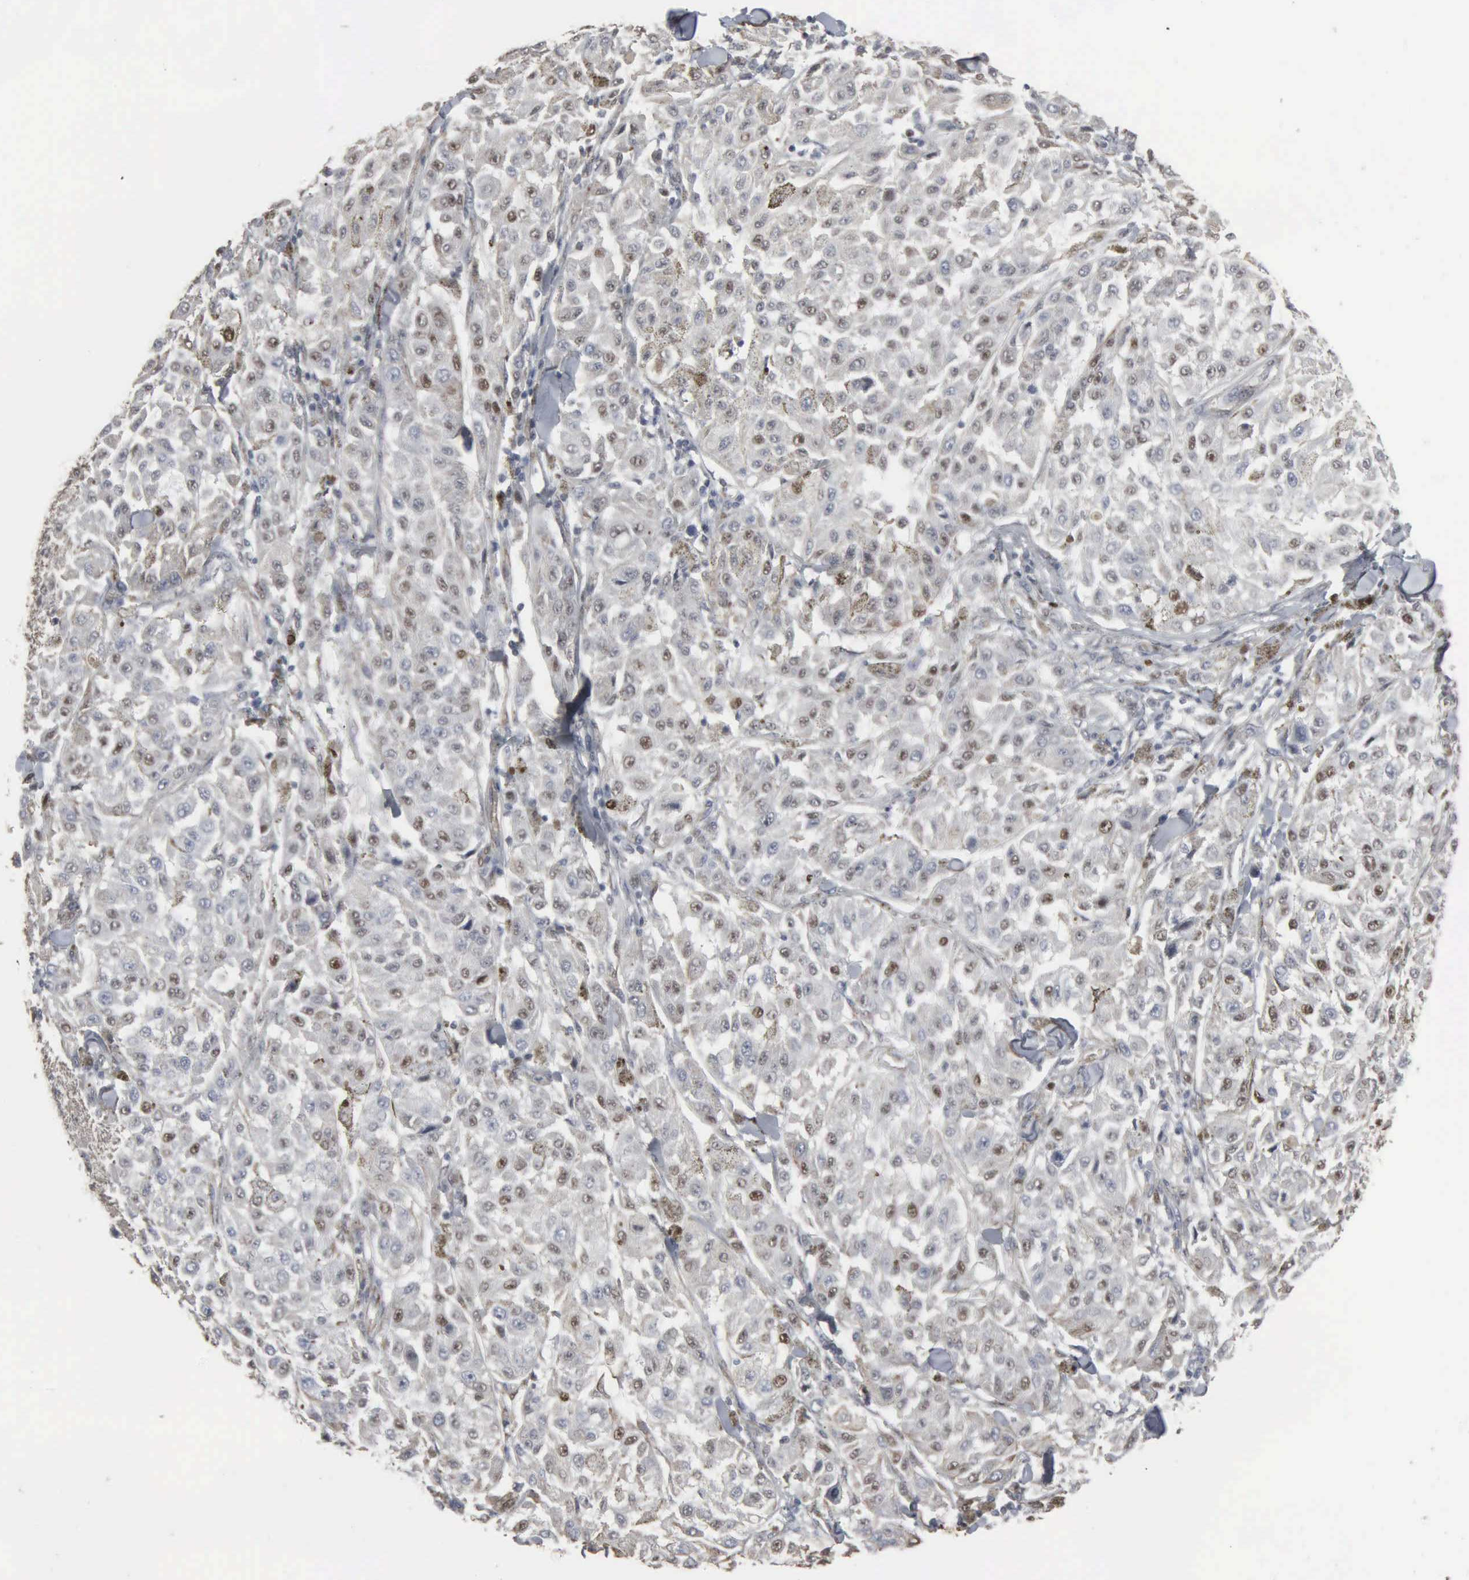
{"staining": {"intensity": "weak", "quantity": "<25%", "location": "cytoplasmic/membranous,nuclear"}, "tissue": "melanoma", "cell_type": "Tumor cells", "image_type": "cancer", "snomed": [{"axis": "morphology", "description": "Malignant melanoma, NOS"}, {"axis": "topography", "description": "Skin"}], "caption": "Malignant melanoma was stained to show a protein in brown. There is no significant staining in tumor cells. Brightfield microscopy of immunohistochemistry (IHC) stained with DAB (brown) and hematoxylin (blue), captured at high magnification.", "gene": "CCNE1", "patient": {"sex": "female", "age": 64}}